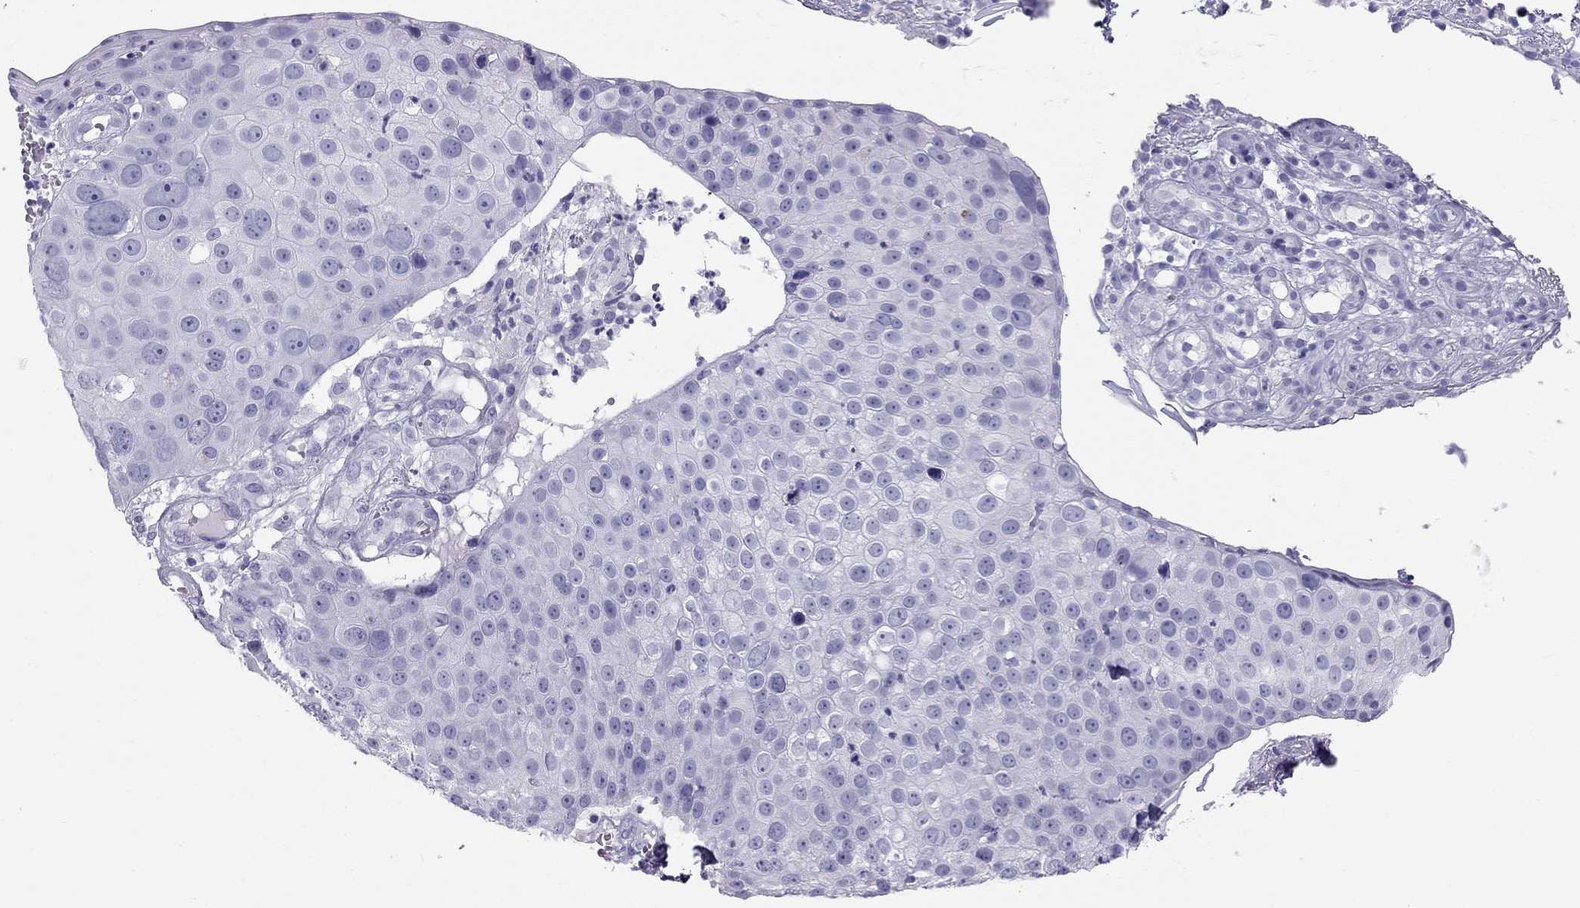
{"staining": {"intensity": "negative", "quantity": "none", "location": "none"}, "tissue": "skin cancer", "cell_type": "Tumor cells", "image_type": "cancer", "snomed": [{"axis": "morphology", "description": "Squamous cell carcinoma, NOS"}, {"axis": "topography", "description": "Skin"}], "caption": "Immunohistochemistry micrograph of human skin cancer (squamous cell carcinoma) stained for a protein (brown), which shows no expression in tumor cells.", "gene": "TRPM3", "patient": {"sex": "male", "age": 71}}